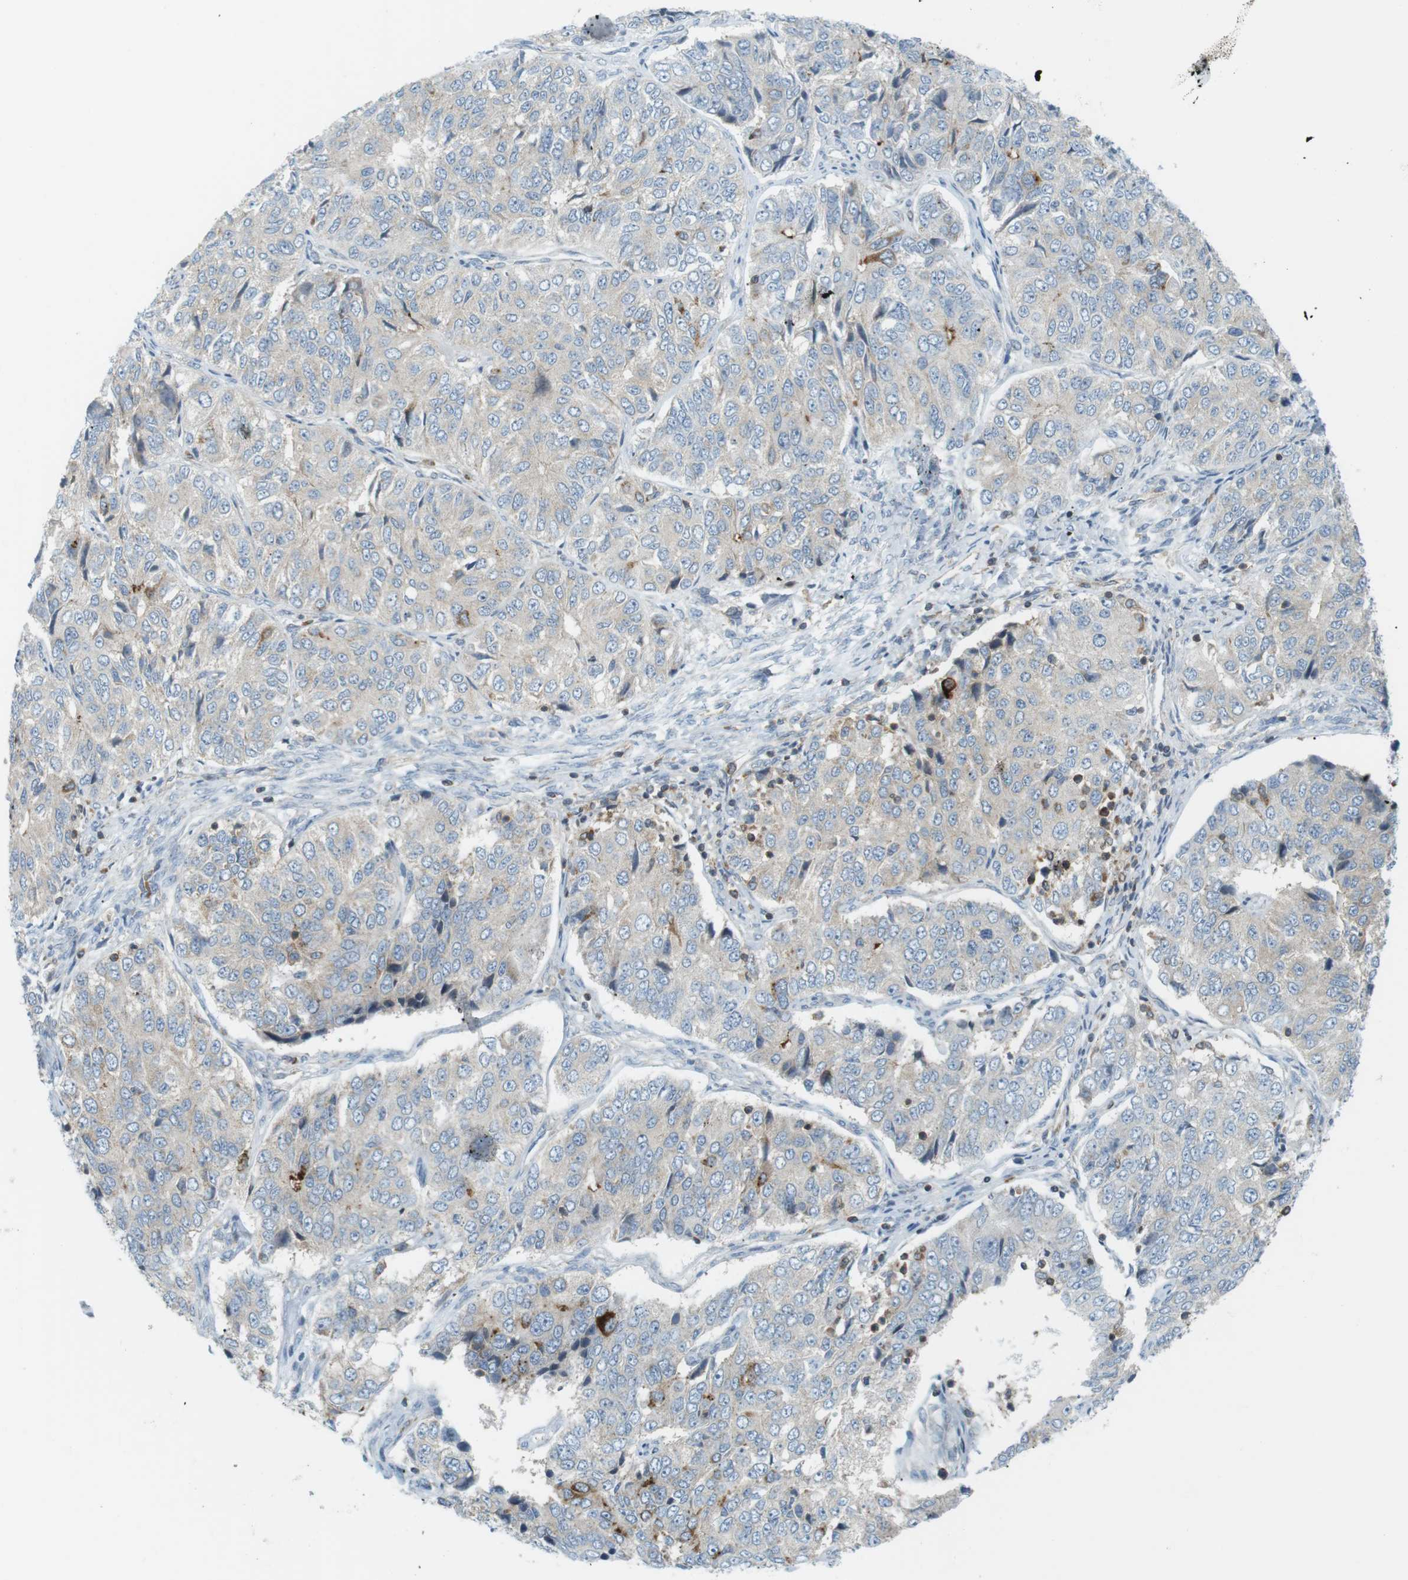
{"staining": {"intensity": "negative", "quantity": "none", "location": "none"}, "tissue": "ovarian cancer", "cell_type": "Tumor cells", "image_type": "cancer", "snomed": [{"axis": "morphology", "description": "Carcinoma, endometroid"}, {"axis": "topography", "description": "Ovary"}], "caption": "Human endometroid carcinoma (ovarian) stained for a protein using immunohistochemistry displays no staining in tumor cells.", "gene": "FLII", "patient": {"sex": "female", "age": 51}}